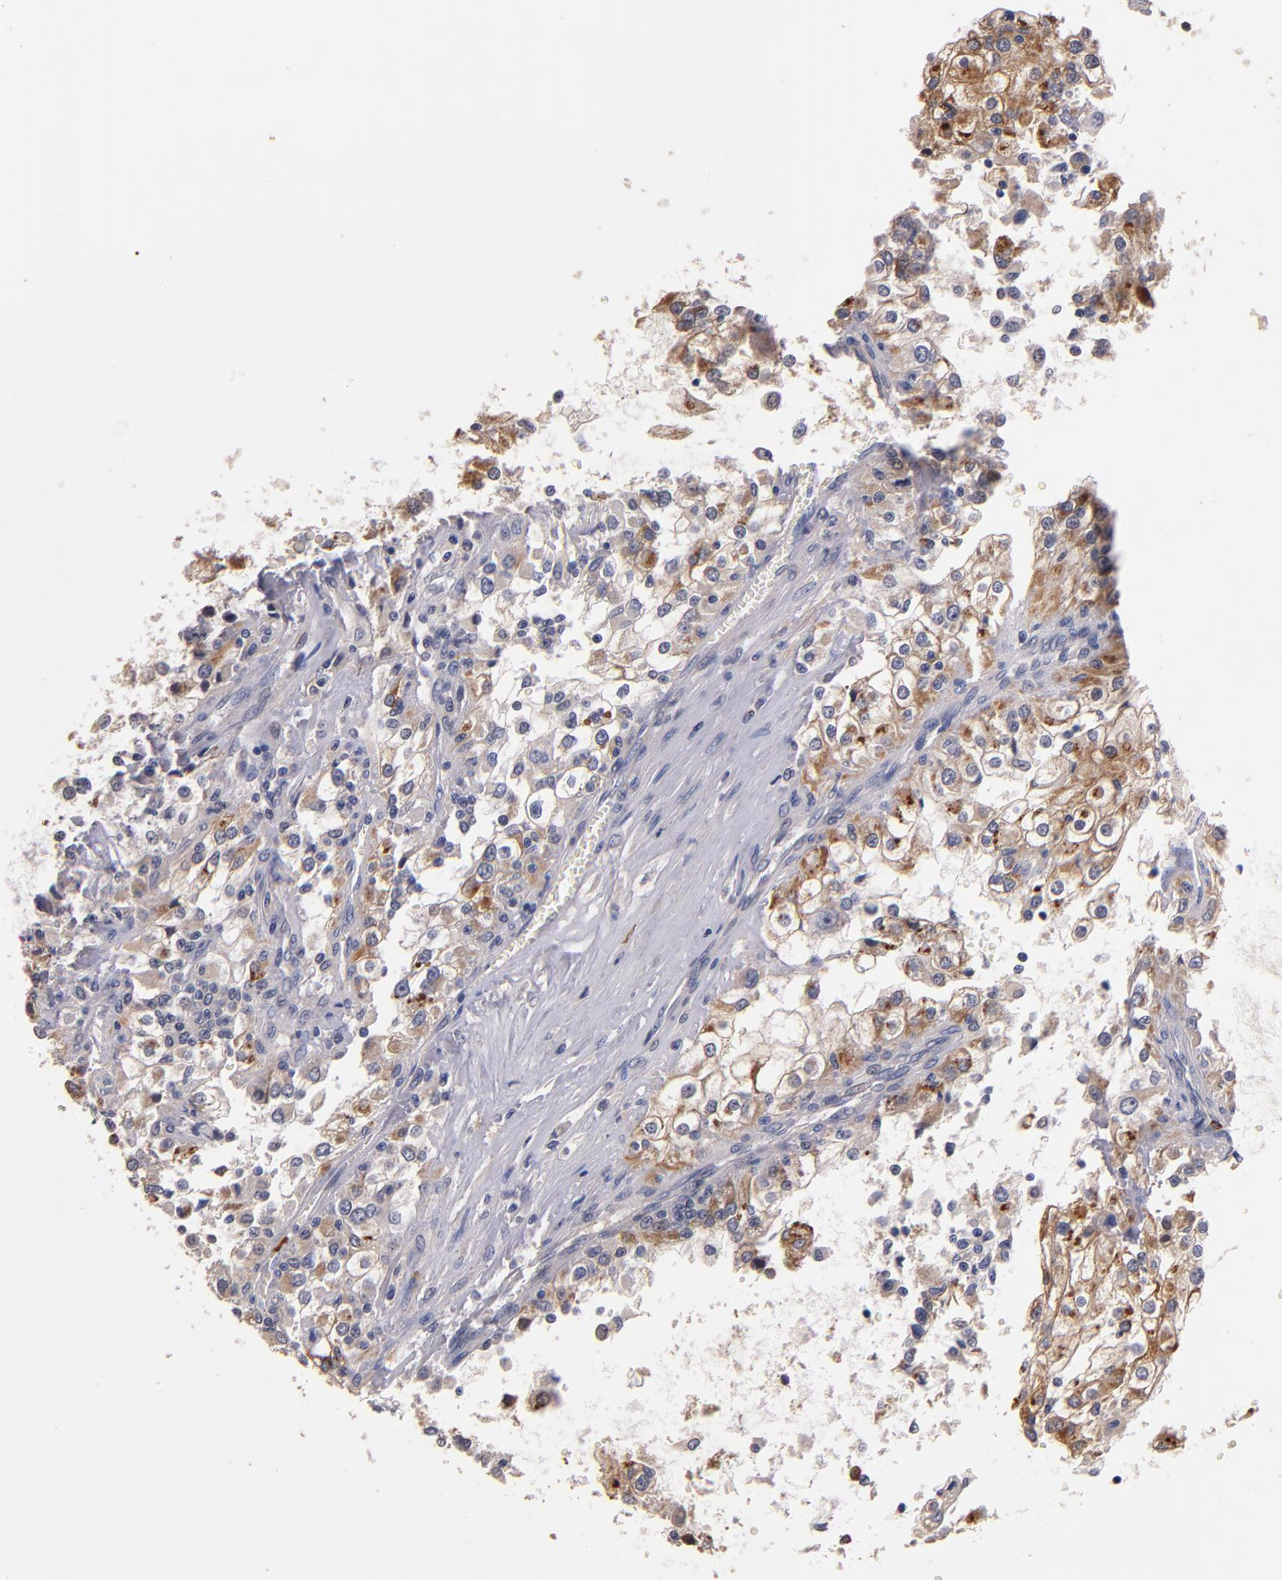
{"staining": {"intensity": "moderate", "quantity": "25%-75%", "location": "cytoplasmic/membranous"}, "tissue": "renal cancer", "cell_type": "Tumor cells", "image_type": "cancer", "snomed": [{"axis": "morphology", "description": "Adenocarcinoma, NOS"}, {"axis": "topography", "description": "Kidney"}], "caption": "Renal cancer (adenocarcinoma) stained with IHC displays moderate cytoplasmic/membranous positivity in about 25%-75% of tumor cells.", "gene": "TTLL12", "patient": {"sex": "female", "age": 52}}